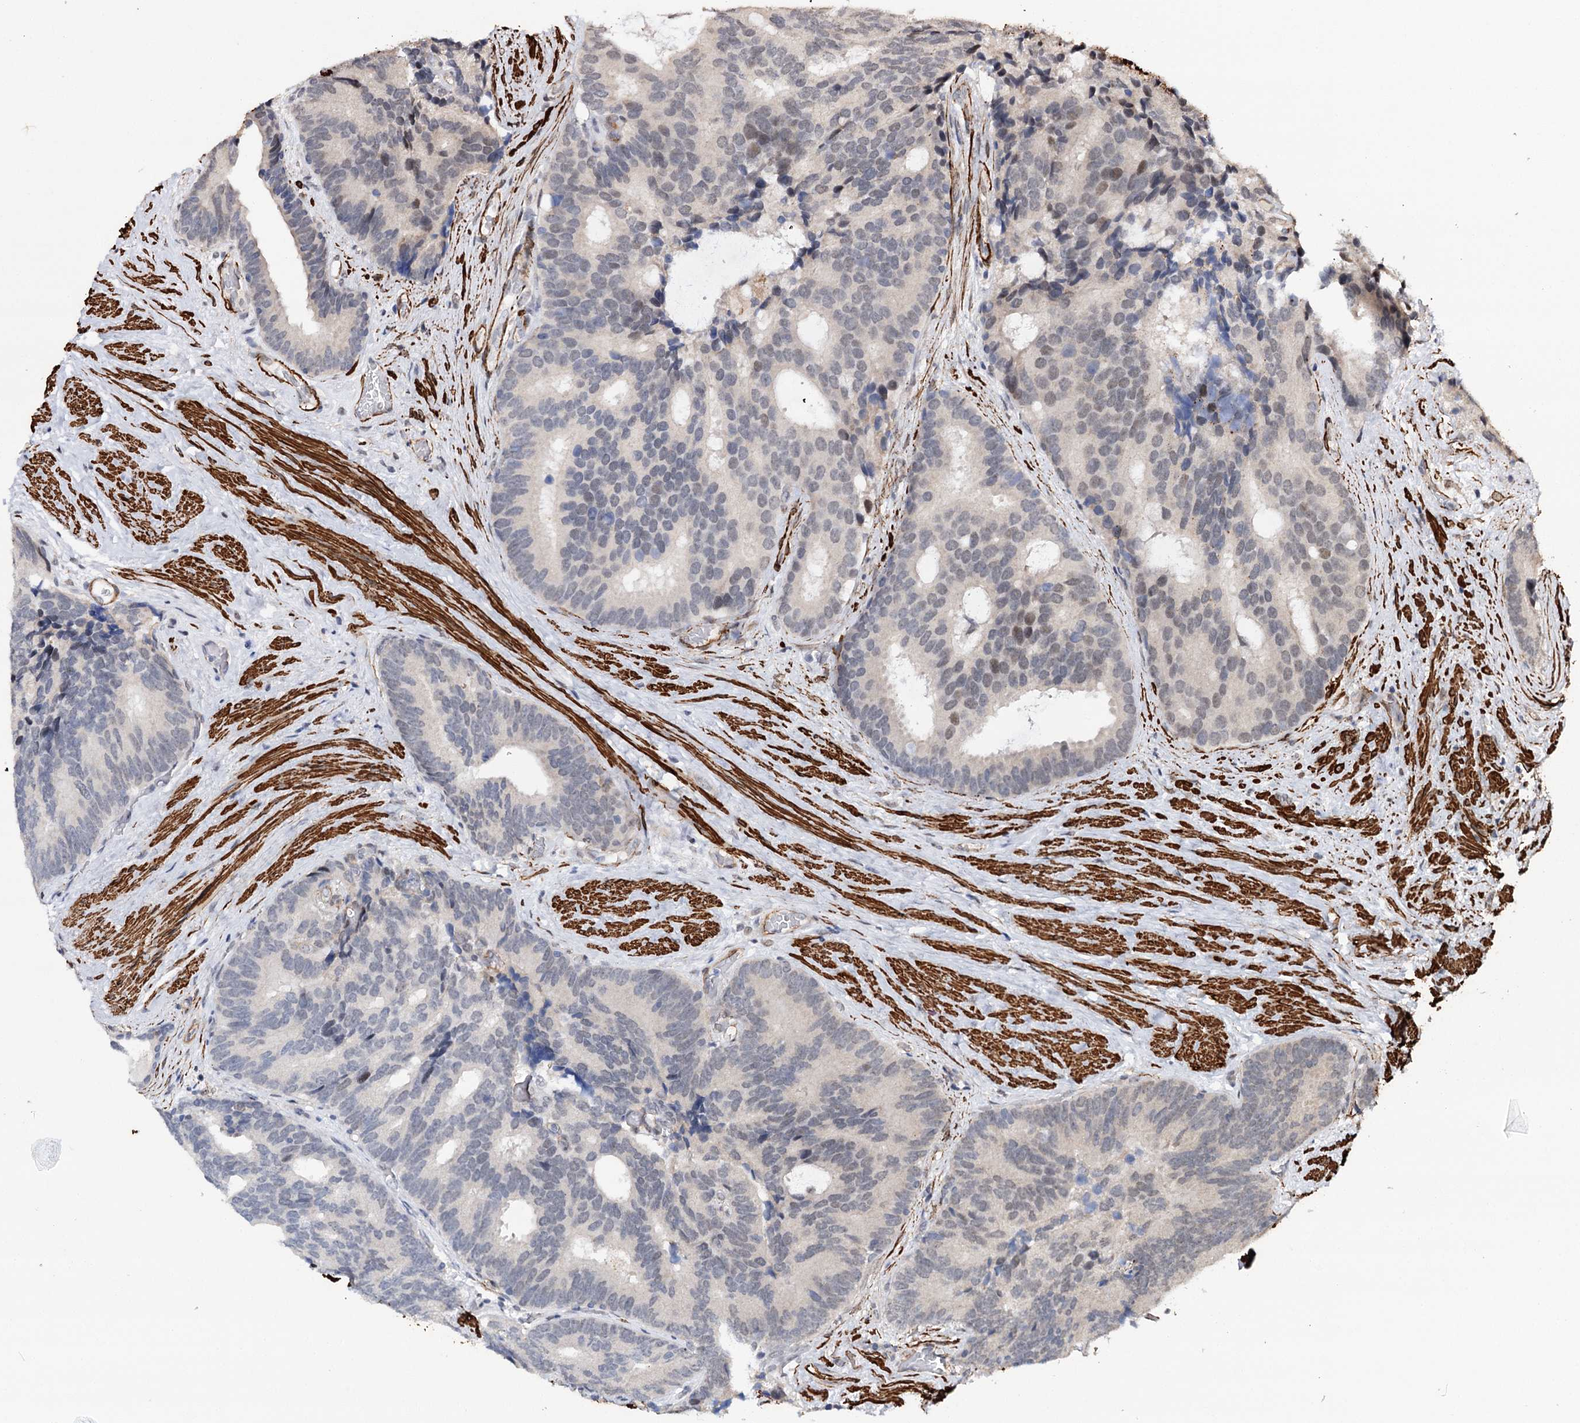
{"staining": {"intensity": "negative", "quantity": "none", "location": "none"}, "tissue": "prostate cancer", "cell_type": "Tumor cells", "image_type": "cancer", "snomed": [{"axis": "morphology", "description": "Adenocarcinoma, Low grade"}, {"axis": "topography", "description": "Prostate"}], "caption": "This micrograph is of prostate cancer stained with immunohistochemistry (IHC) to label a protein in brown with the nuclei are counter-stained blue. There is no staining in tumor cells. (Brightfield microscopy of DAB immunohistochemistry at high magnification).", "gene": "CFAP46", "patient": {"sex": "male", "age": 71}}